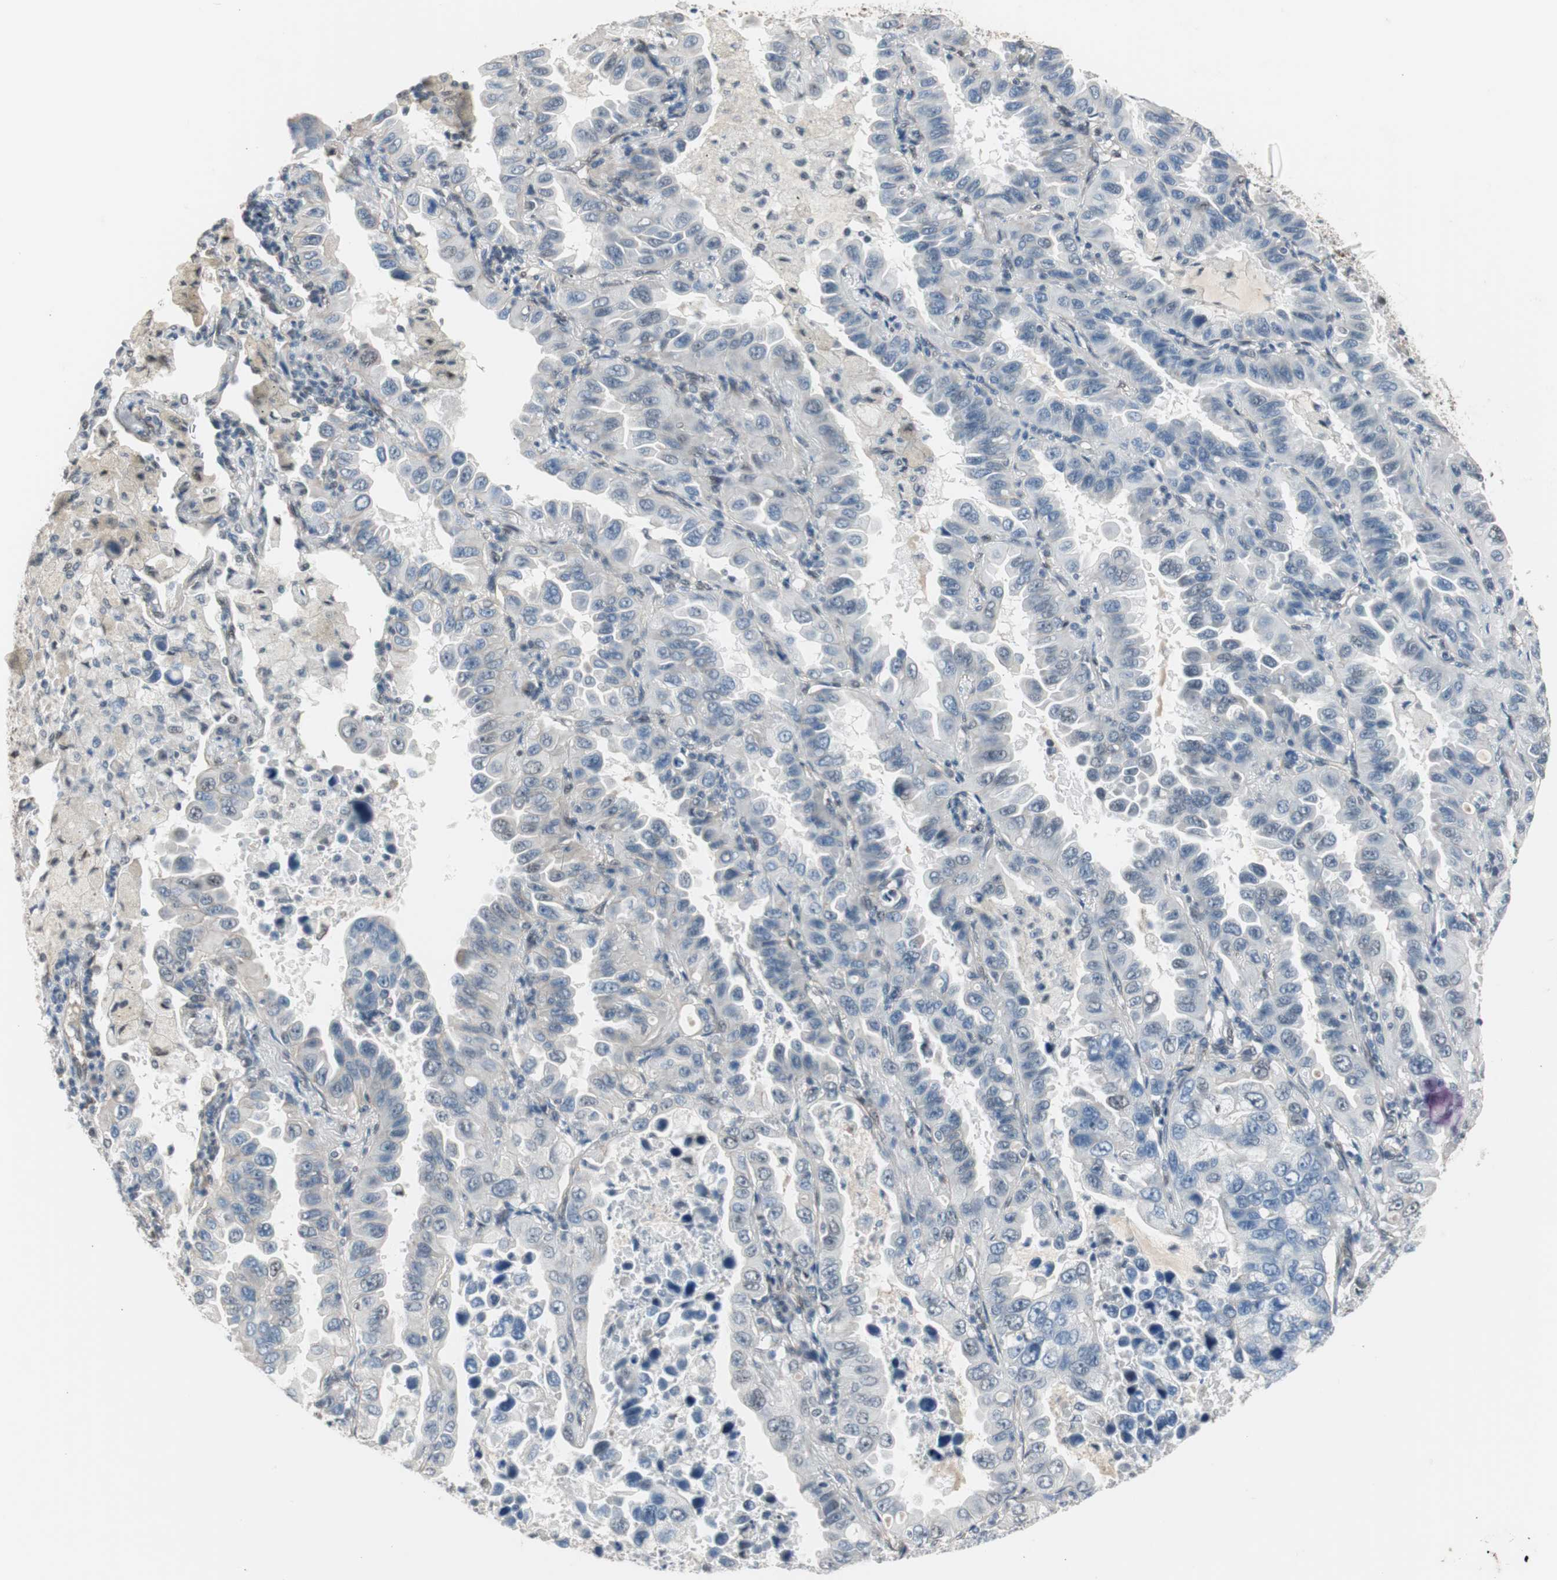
{"staining": {"intensity": "negative", "quantity": "none", "location": "none"}, "tissue": "lung cancer", "cell_type": "Tumor cells", "image_type": "cancer", "snomed": [{"axis": "morphology", "description": "Adenocarcinoma, NOS"}, {"axis": "topography", "description": "Lung"}], "caption": "High magnification brightfield microscopy of lung cancer stained with DAB (brown) and counterstained with hematoxylin (blue): tumor cells show no significant staining. (Immunohistochemistry (ihc), brightfield microscopy, high magnification).", "gene": "PML", "patient": {"sex": "male", "age": 64}}